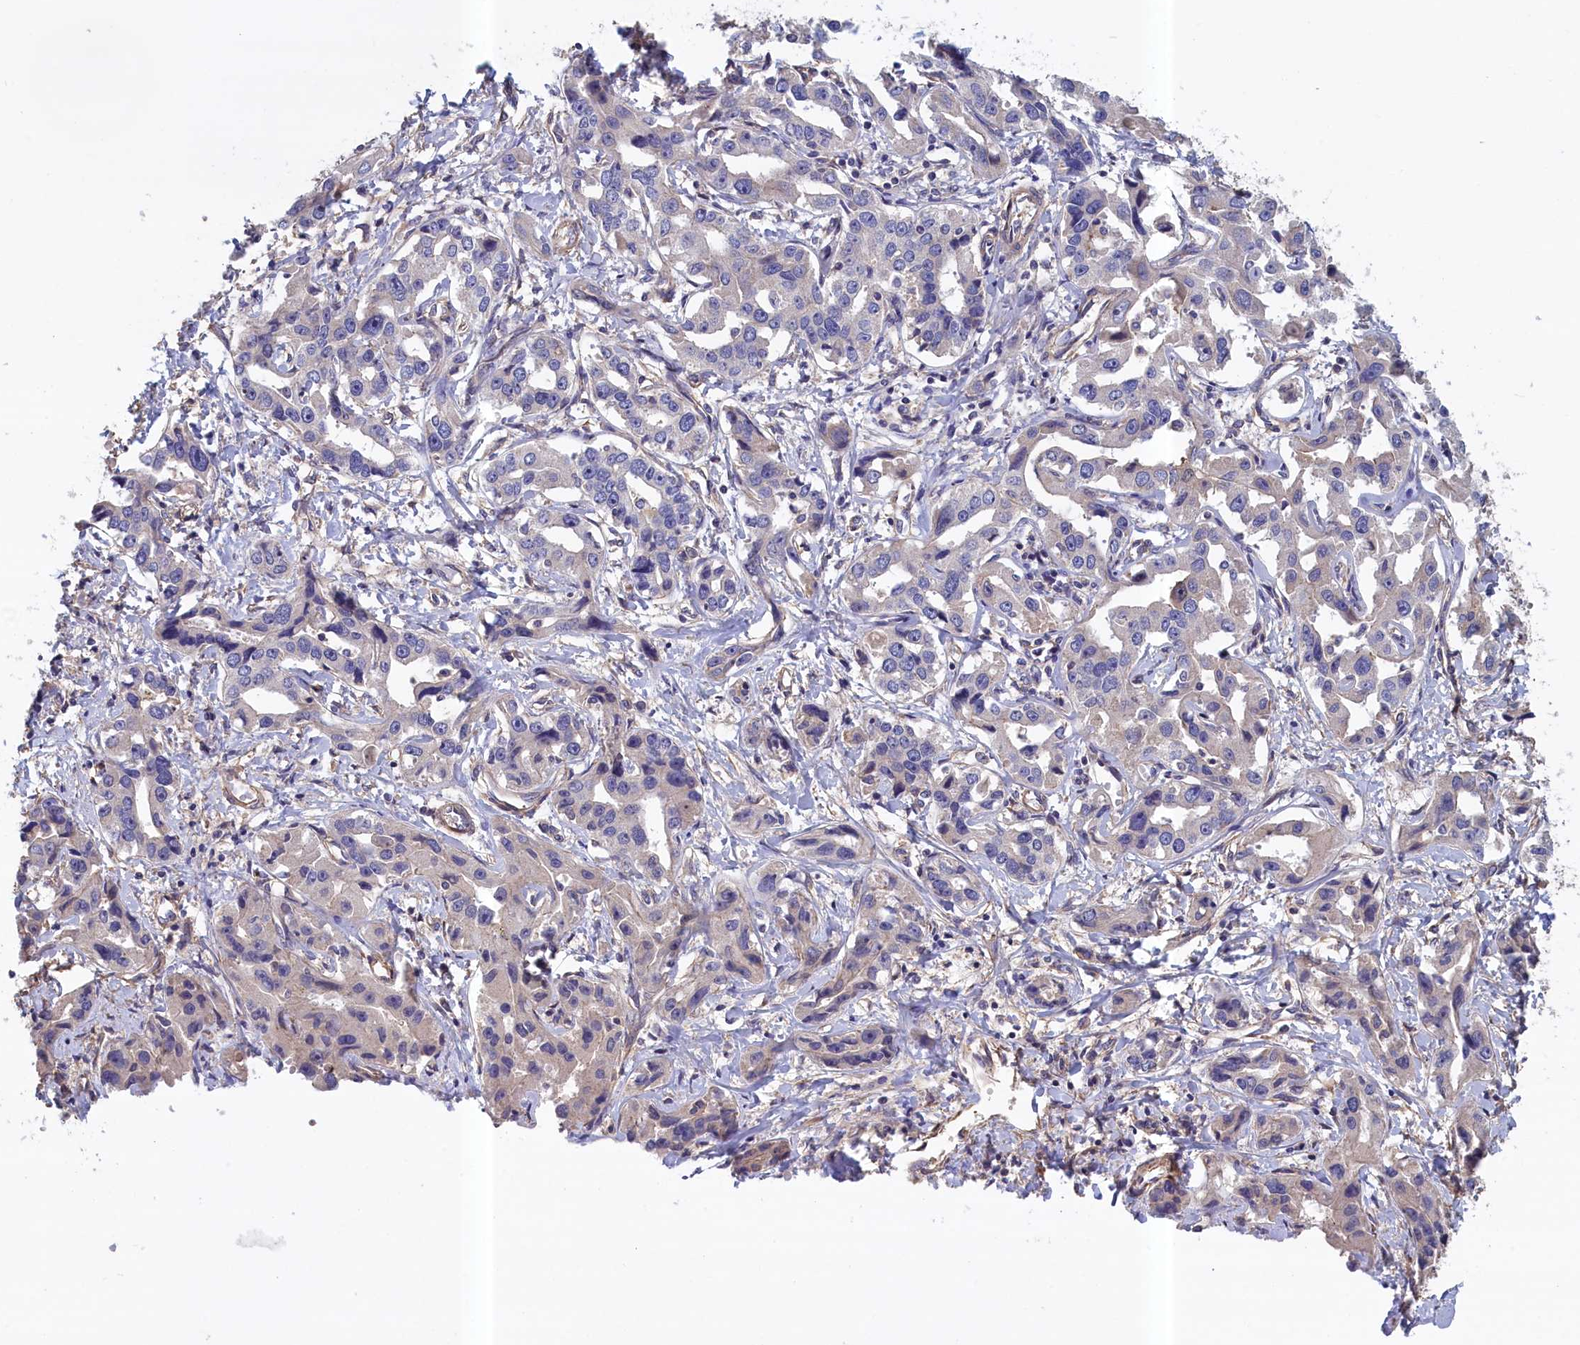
{"staining": {"intensity": "weak", "quantity": "<25%", "location": "cytoplasmic/membranous"}, "tissue": "liver cancer", "cell_type": "Tumor cells", "image_type": "cancer", "snomed": [{"axis": "morphology", "description": "Cholangiocarcinoma"}, {"axis": "topography", "description": "Liver"}], "caption": "High magnification brightfield microscopy of liver cancer (cholangiocarcinoma) stained with DAB (brown) and counterstained with hematoxylin (blue): tumor cells show no significant positivity.", "gene": "ANKRD2", "patient": {"sex": "male", "age": 59}}